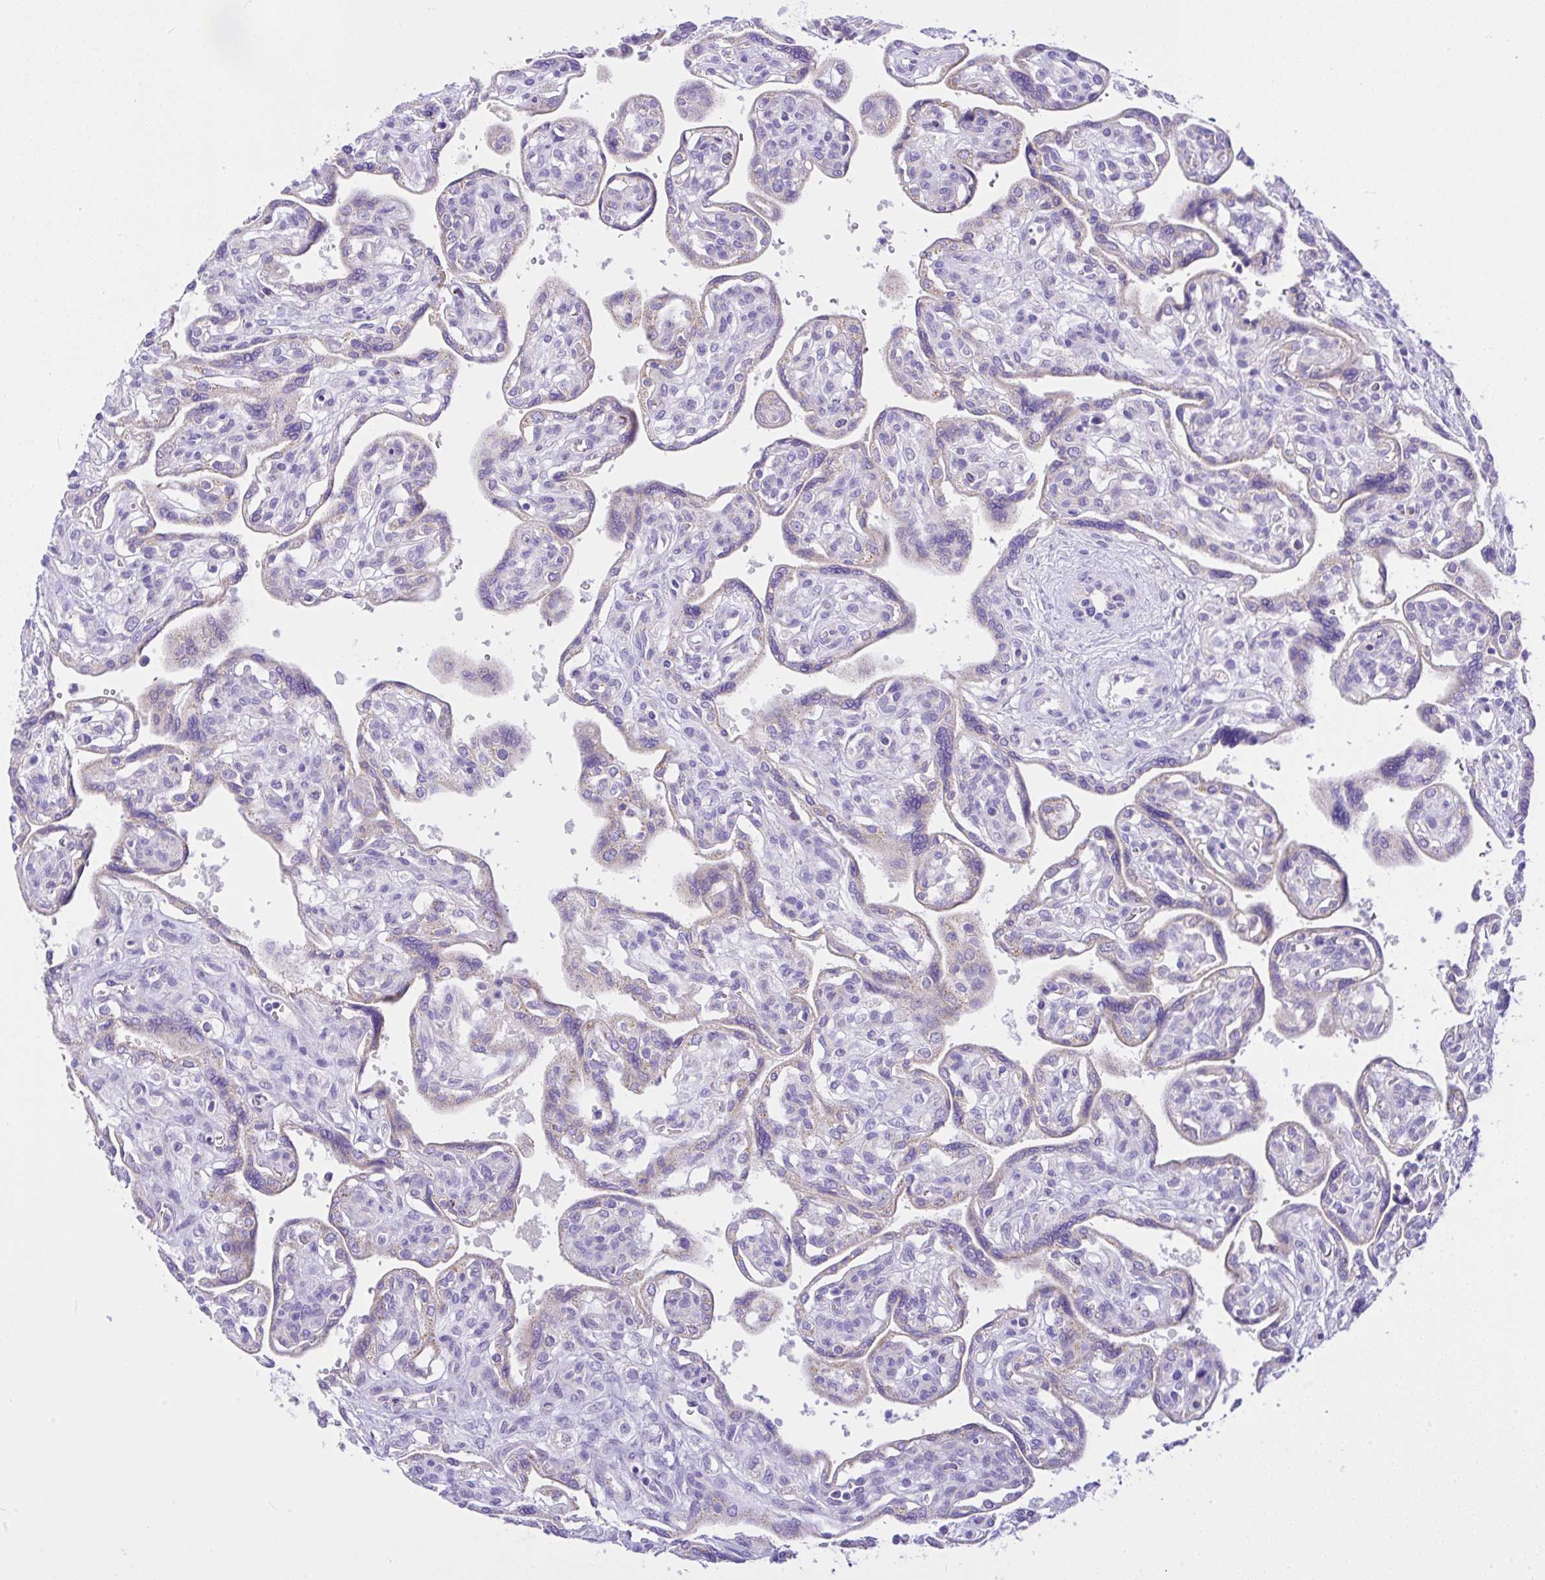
{"staining": {"intensity": "negative", "quantity": "none", "location": "none"}, "tissue": "placenta", "cell_type": "Decidual cells", "image_type": "normal", "snomed": [{"axis": "morphology", "description": "Normal tissue, NOS"}, {"axis": "topography", "description": "Placenta"}], "caption": "This is an immunohistochemistry (IHC) image of benign human placenta. There is no staining in decidual cells.", "gene": "SLC13A1", "patient": {"sex": "female", "age": 39}}